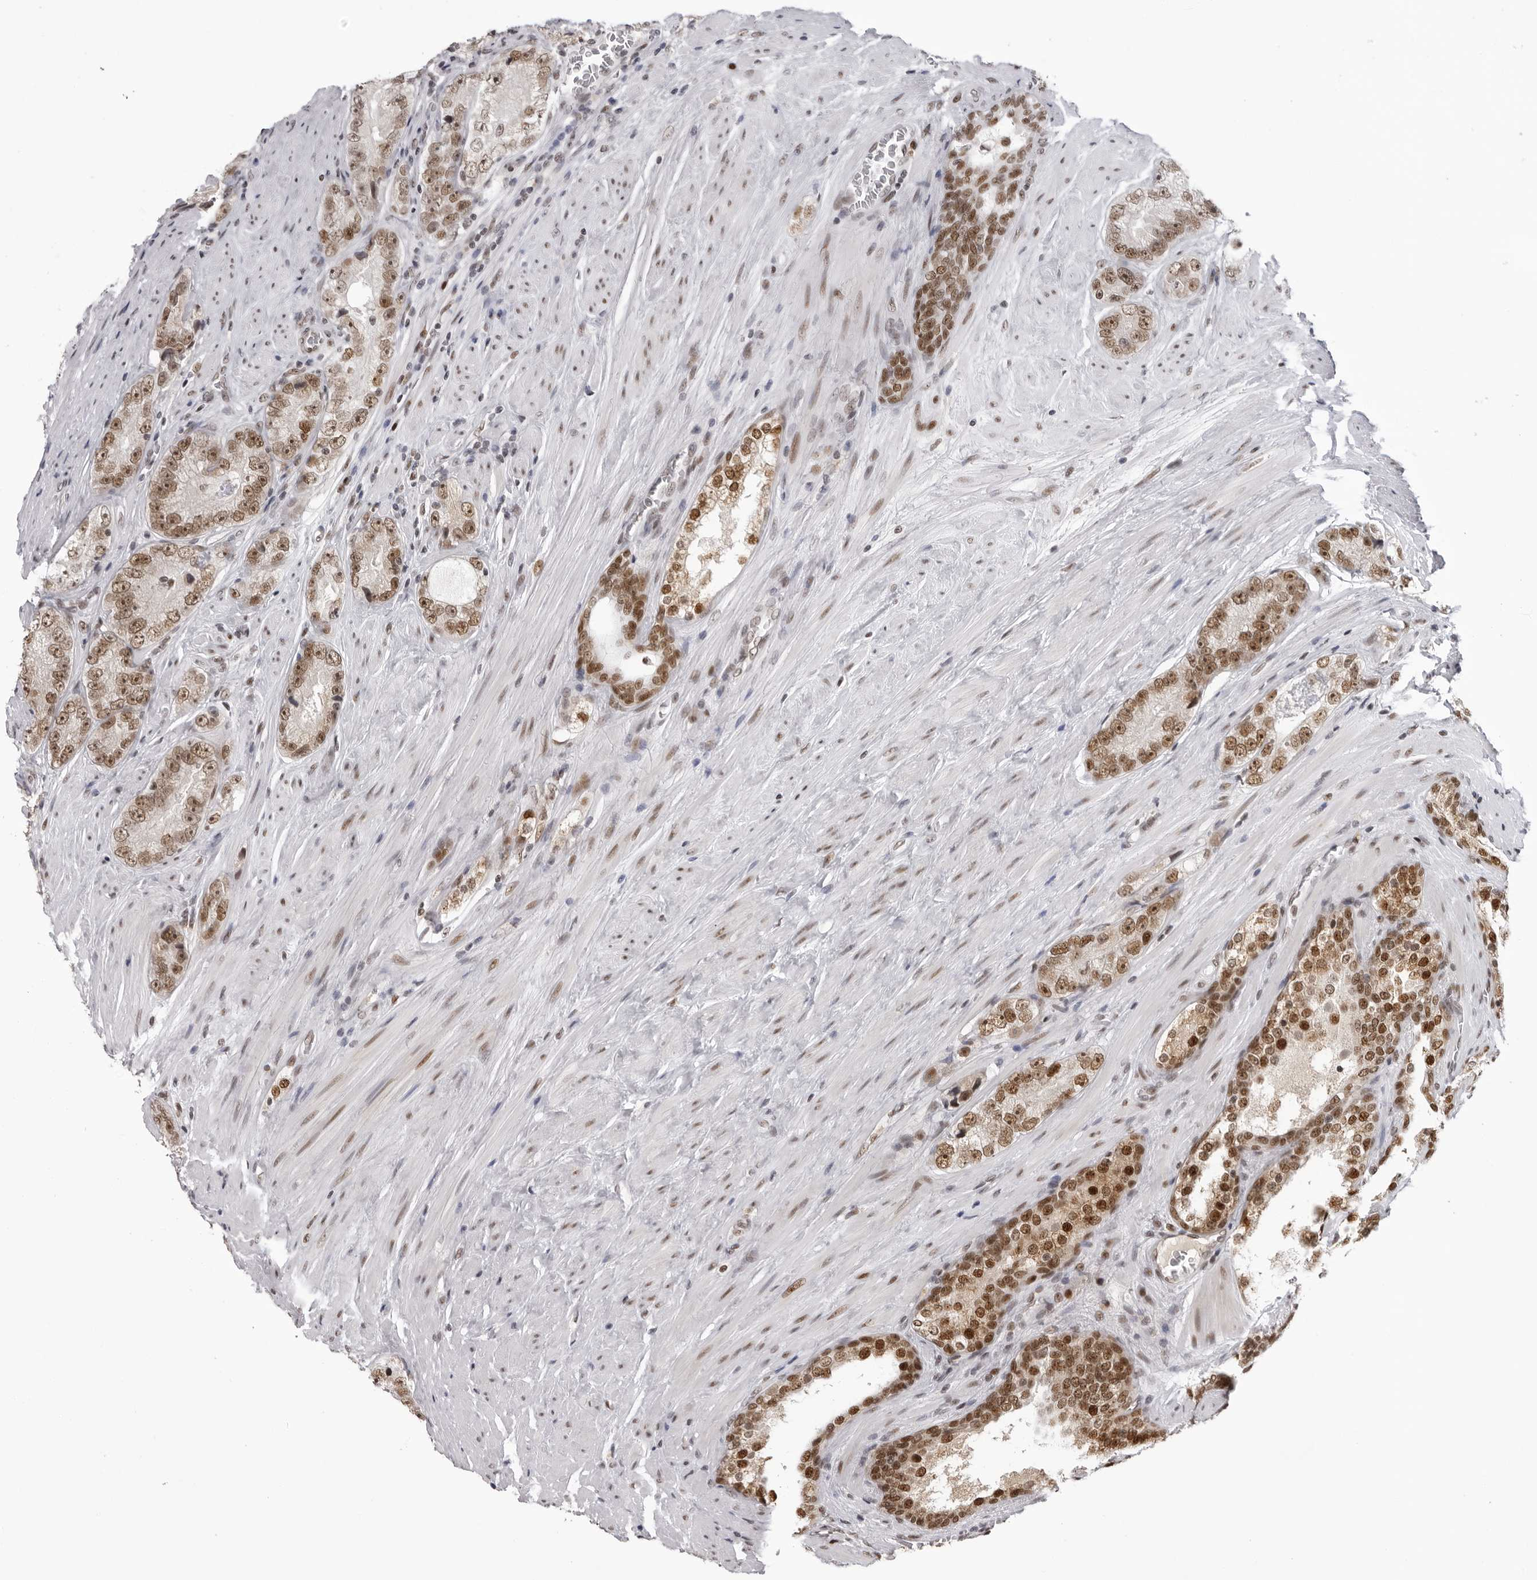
{"staining": {"intensity": "strong", "quantity": ">75%", "location": "nuclear"}, "tissue": "prostate cancer", "cell_type": "Tumor cells", "image_type": "cancer", "snomed": [{"axis": "morphology", "description": "Adenocarcinoma, High grade"}, {"axis": "topography", "description": "Prostate"}], "caption": "Prostate high-grade adenocarcinoma stained with DAB immunohistochemistry reveals high levels of strong nuclear staining in about >75% of tumor cells.", "gene": "HEXIM2", "patient": {"sex": "male", "age": 56}}